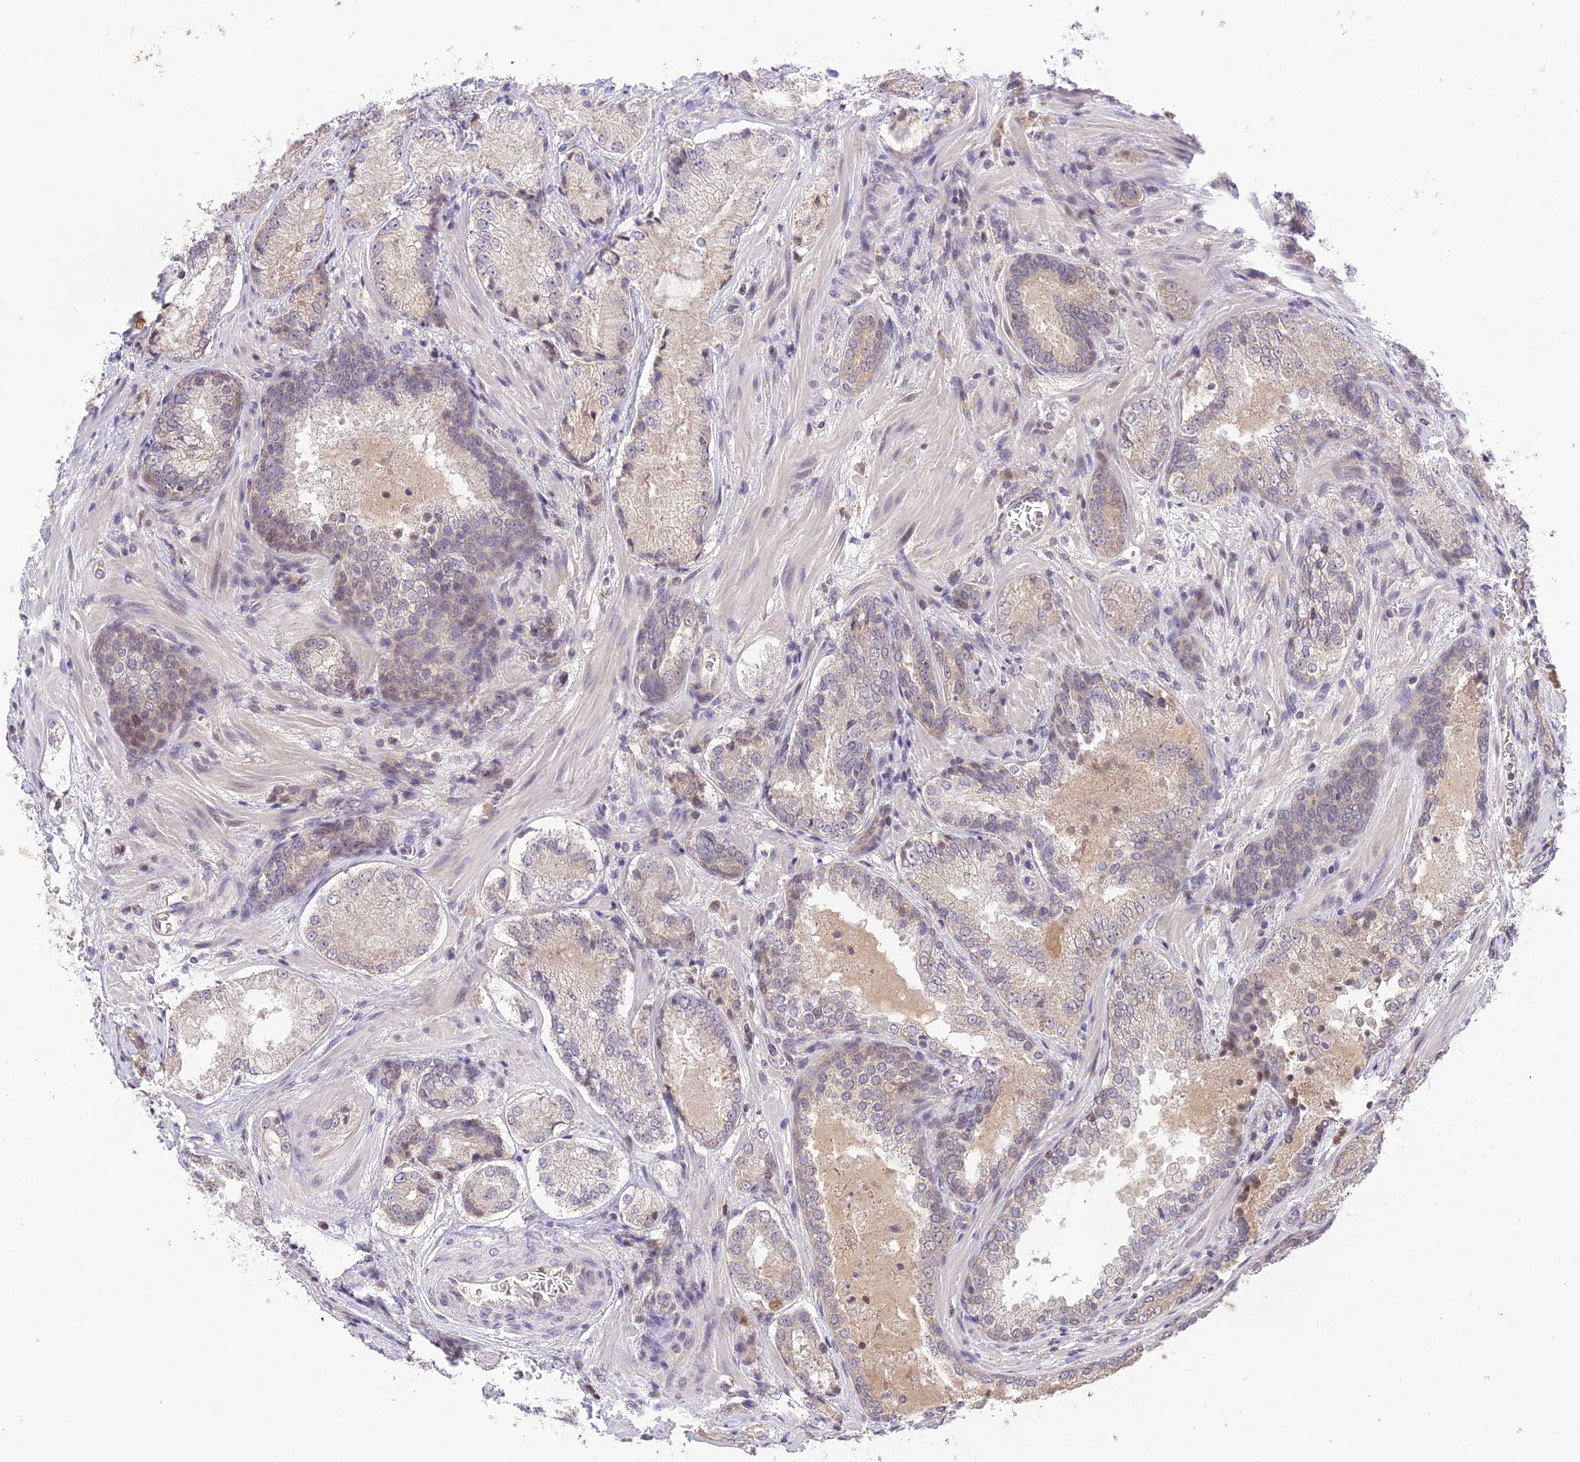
{"staining": {"intensity": "weak", "quantity": "<25%", "location": "cytoplasmic/membranous"}, "tissue": "prostate cancer", "cell_type": "Tumor cells", "image_type": "cancer", "snomed": [{"axis": "morphology", "description": "Adenocarcinoma, Low grade"}, {"axis": "topography", "description": "Prostate"}], "caption": "Photomicrograph shows no protein expression in tumor cells of prostate low-grade adenocarcinoma tissue. (DAB (3,3'-diaminobenzidine) immunohistochemistry with hematoxylin counter stain).", "gene": "TEKT1", "patient": {"sex": "male", "age": 74}}